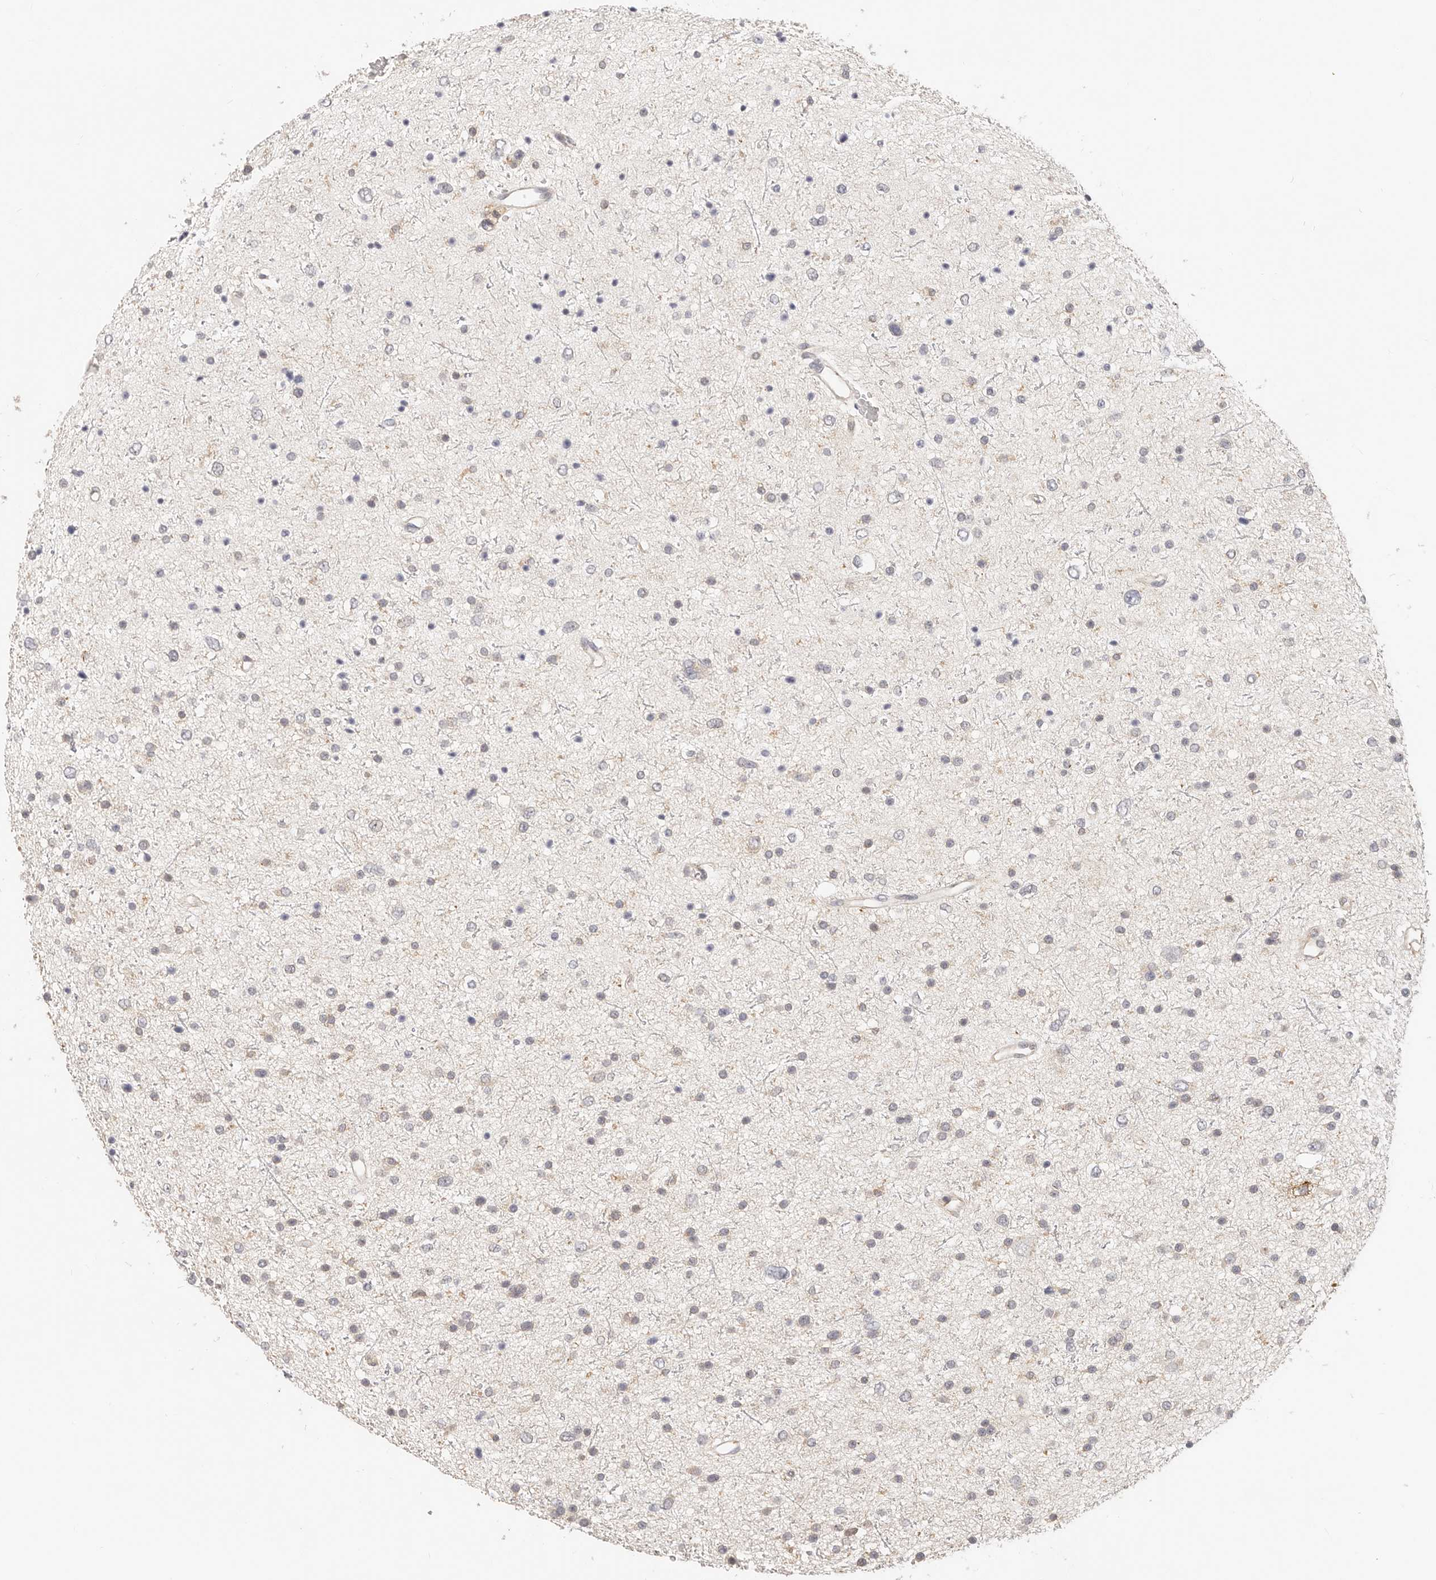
{"staining": {"intensity": "weak", "quantity": "<25%", "location": "cytoplasmic/membranous"}, "tissue": "glioma", "cell_type": "Tumor cells", "image_type": "cancer", "snomed": [{"axis": "morphology", "description": "Glioma, malignant, Low grade"}, {"axis": "topography", "description": "Brain"}], "caption": "There is no significant staining in tumor cells of malignant glioma (low-grade).", "gene": "DTNBP1", "patient": {"sex": "female", "age": 37}}